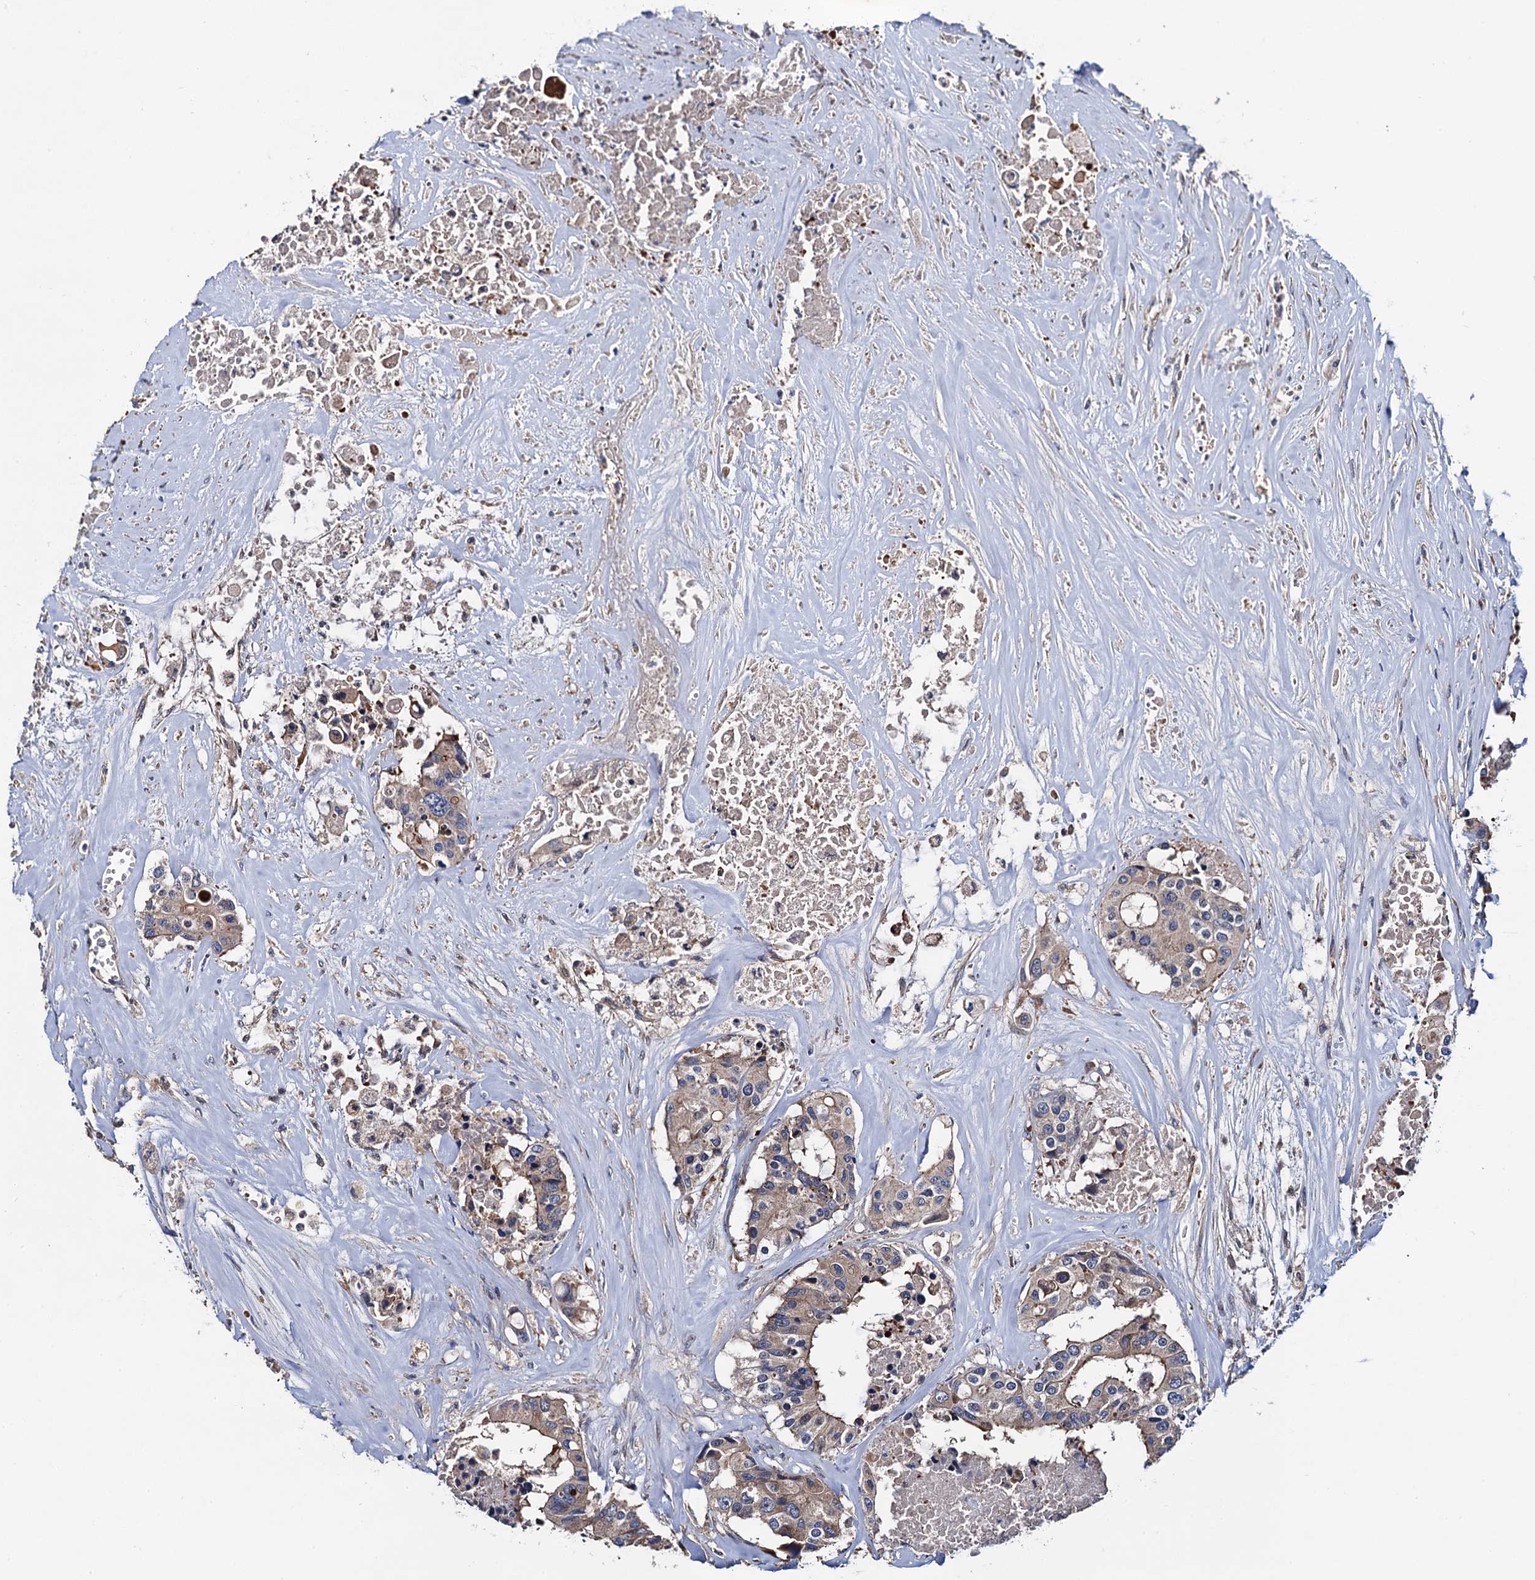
{"staining": {"intensity": "weak", "quantity": "25%-75%", "location": "cytoplasmic/membranous"}, "tissue": "colorectal cancer", "cell_type": "Tumor cells", "image_type": "cancer", "snomed": [{"axis": "morphology", "description": "Adenocarcinoma, NOS"}, {"axis": "topography", "description": "Colon"}], "caption": "A low amount of weak cytoplasmic/membranous staining is appreciated in about 25%-75% of tumor cells in adenocarcinoma (colorectal) tissue.", "gene": "TRMT112", "patient": {"sex": "male", "age": 77}}